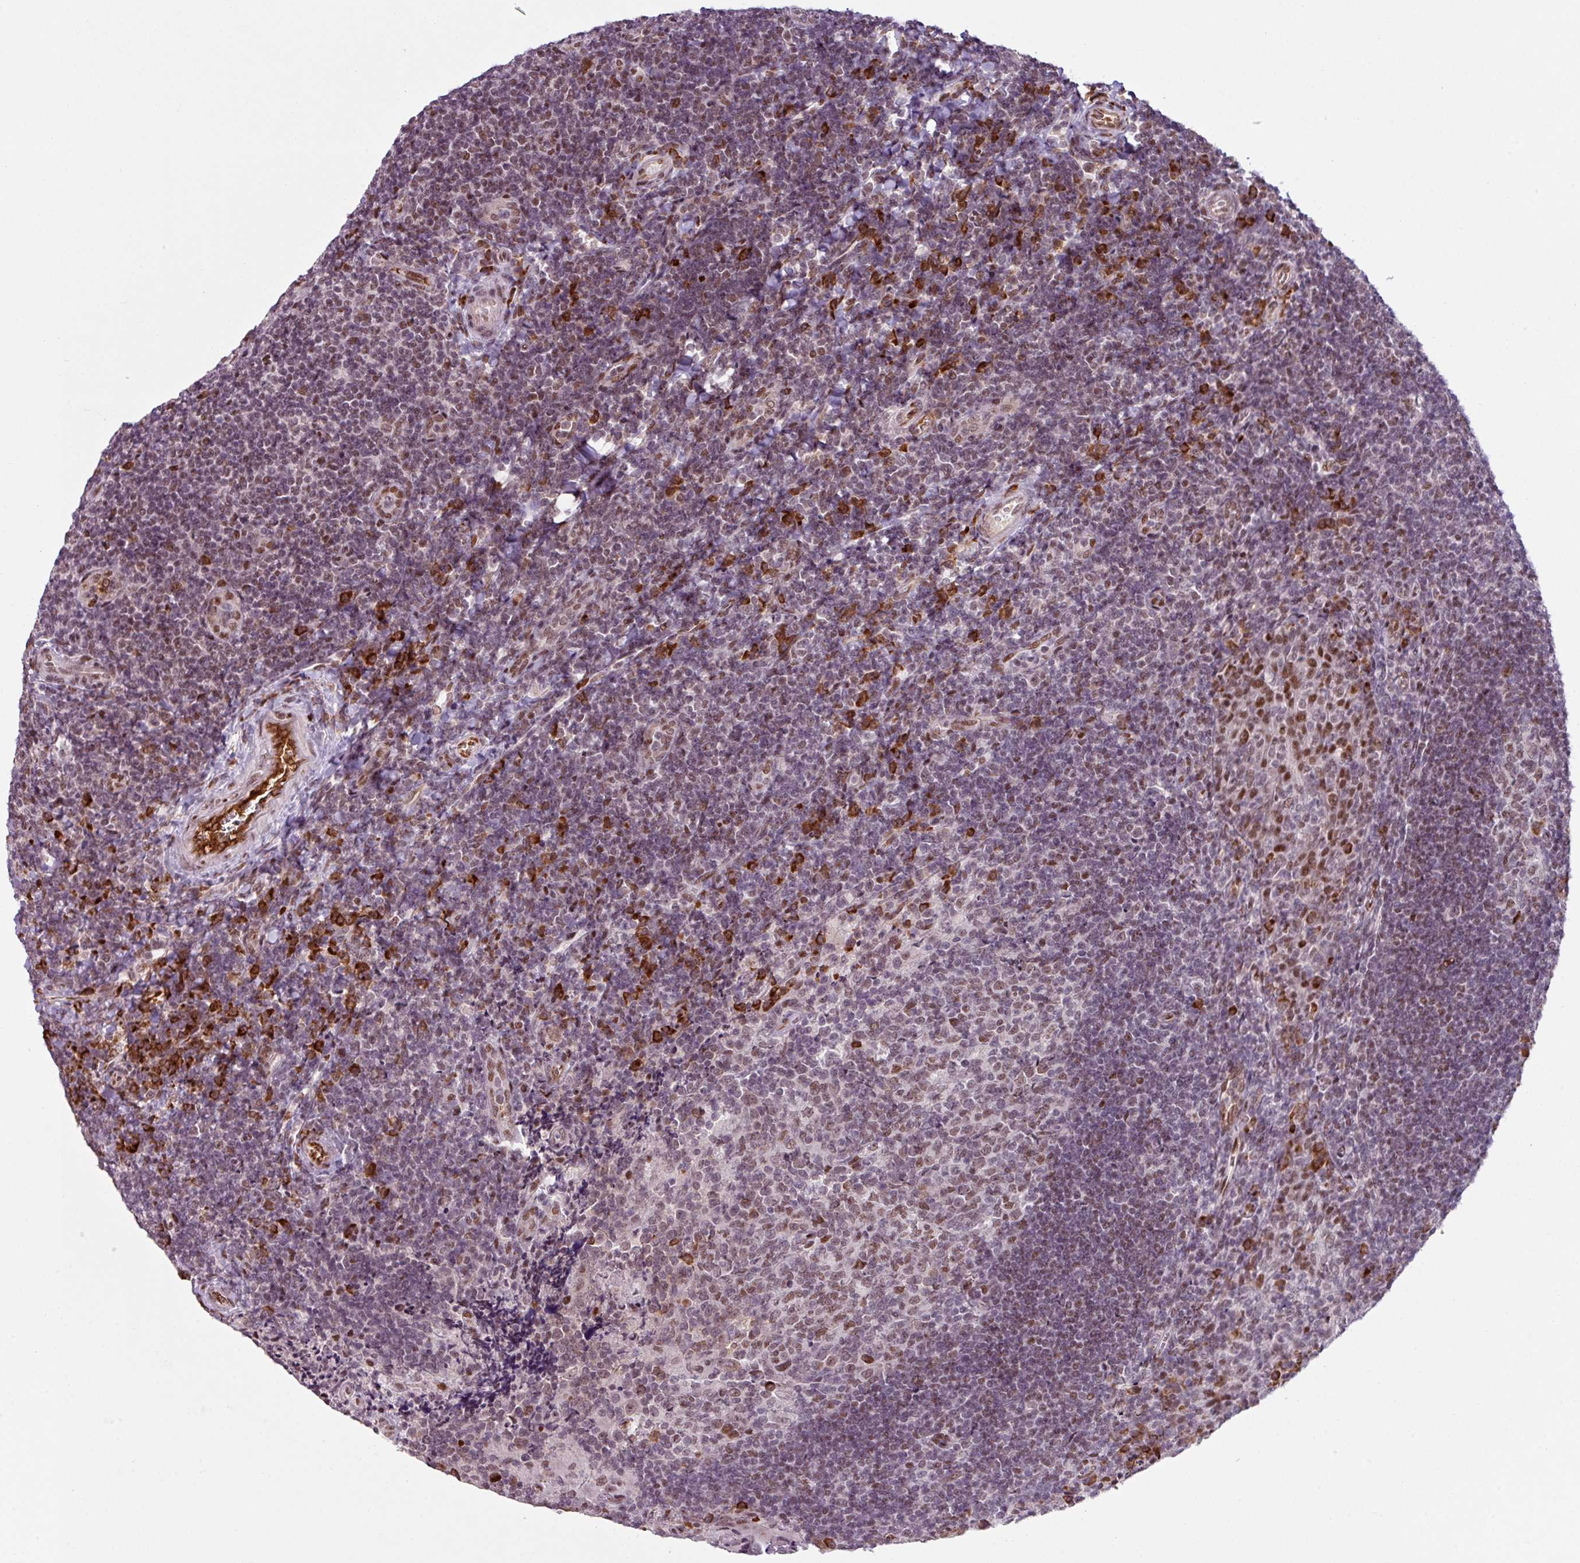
{"staining": {"intensity": "moderate", "quantity": ">75%", "location": "cytoplasmic/membranous,nuclear"}, "tissue": "tonsil", "cell_type": "Germinal center cells", "image_type": "normal", "snomed": [{"axis": "morphology", "description": "Normal tissue, NOS"}, {"axis": "topography", "description": "Tonsil"}], "caption": "Immunohistochemistry (DAB (3,3'-diaminobenzidine)) staining of normal tonsil reveals moderate cytoplasmic/membranous,nuclear protein staining in about >75% of germinal center cells.", "gene": "PRDM5", "patient": {"sex": "male", "age": 17}}